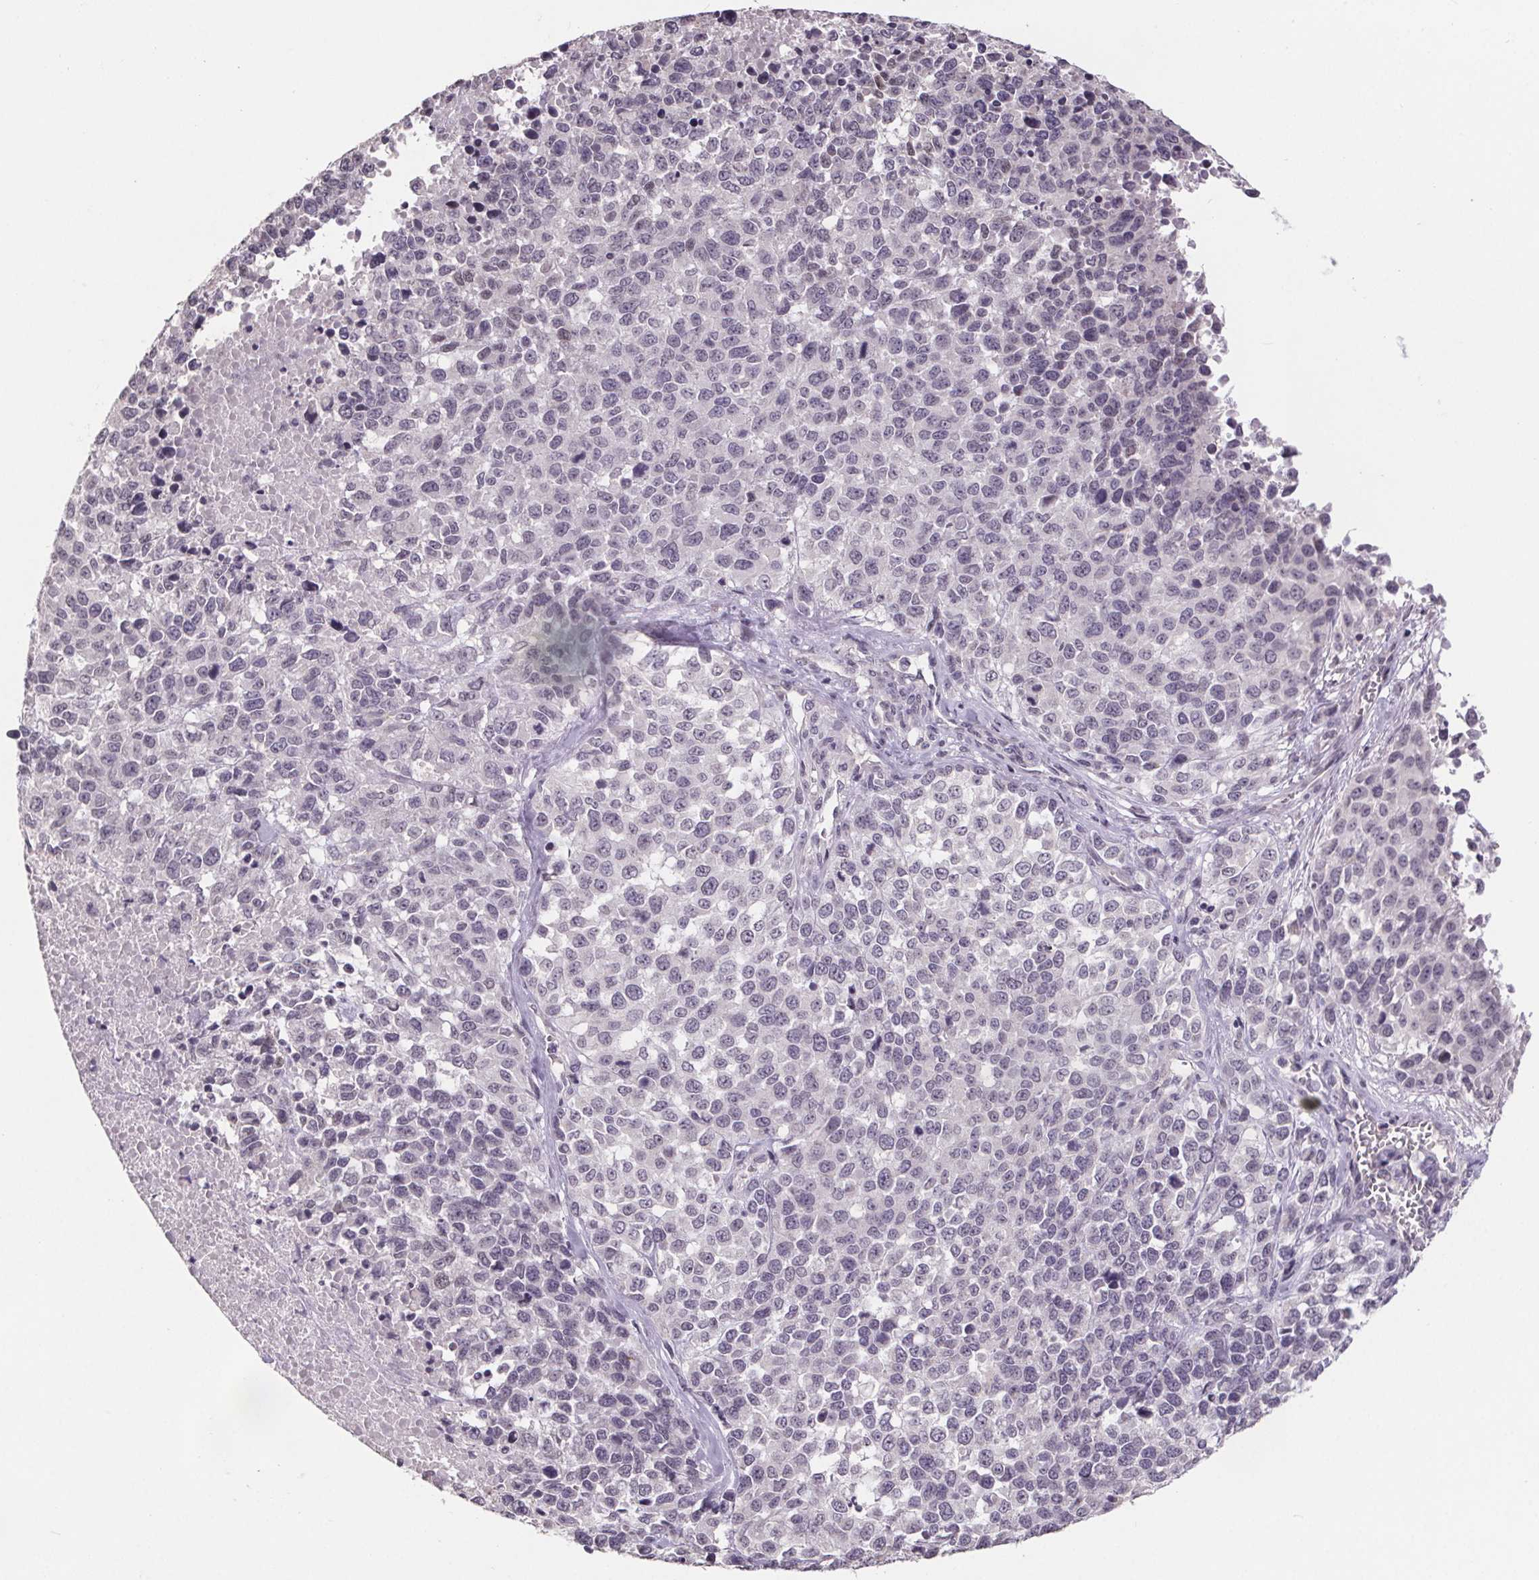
{"staining": {"intensity": "negative", "quantity": "none", "location": "none"}, "tissue": "melanoma", "cell_type": "Tumor cells", "image_type": "cancer", "snomed": [{"axis": "morphology", "description": "Malignant melanoma, Metastatic site"}, {"axis": "topography", "description": "Skin"}], "caption": "Immunohistochemical staining of malignant melanoma (metastatic site) demonstrates no significant staining in tumor cells.", "gene": "NKX6-1", "patient": {"sex": "male", "age": 84}}